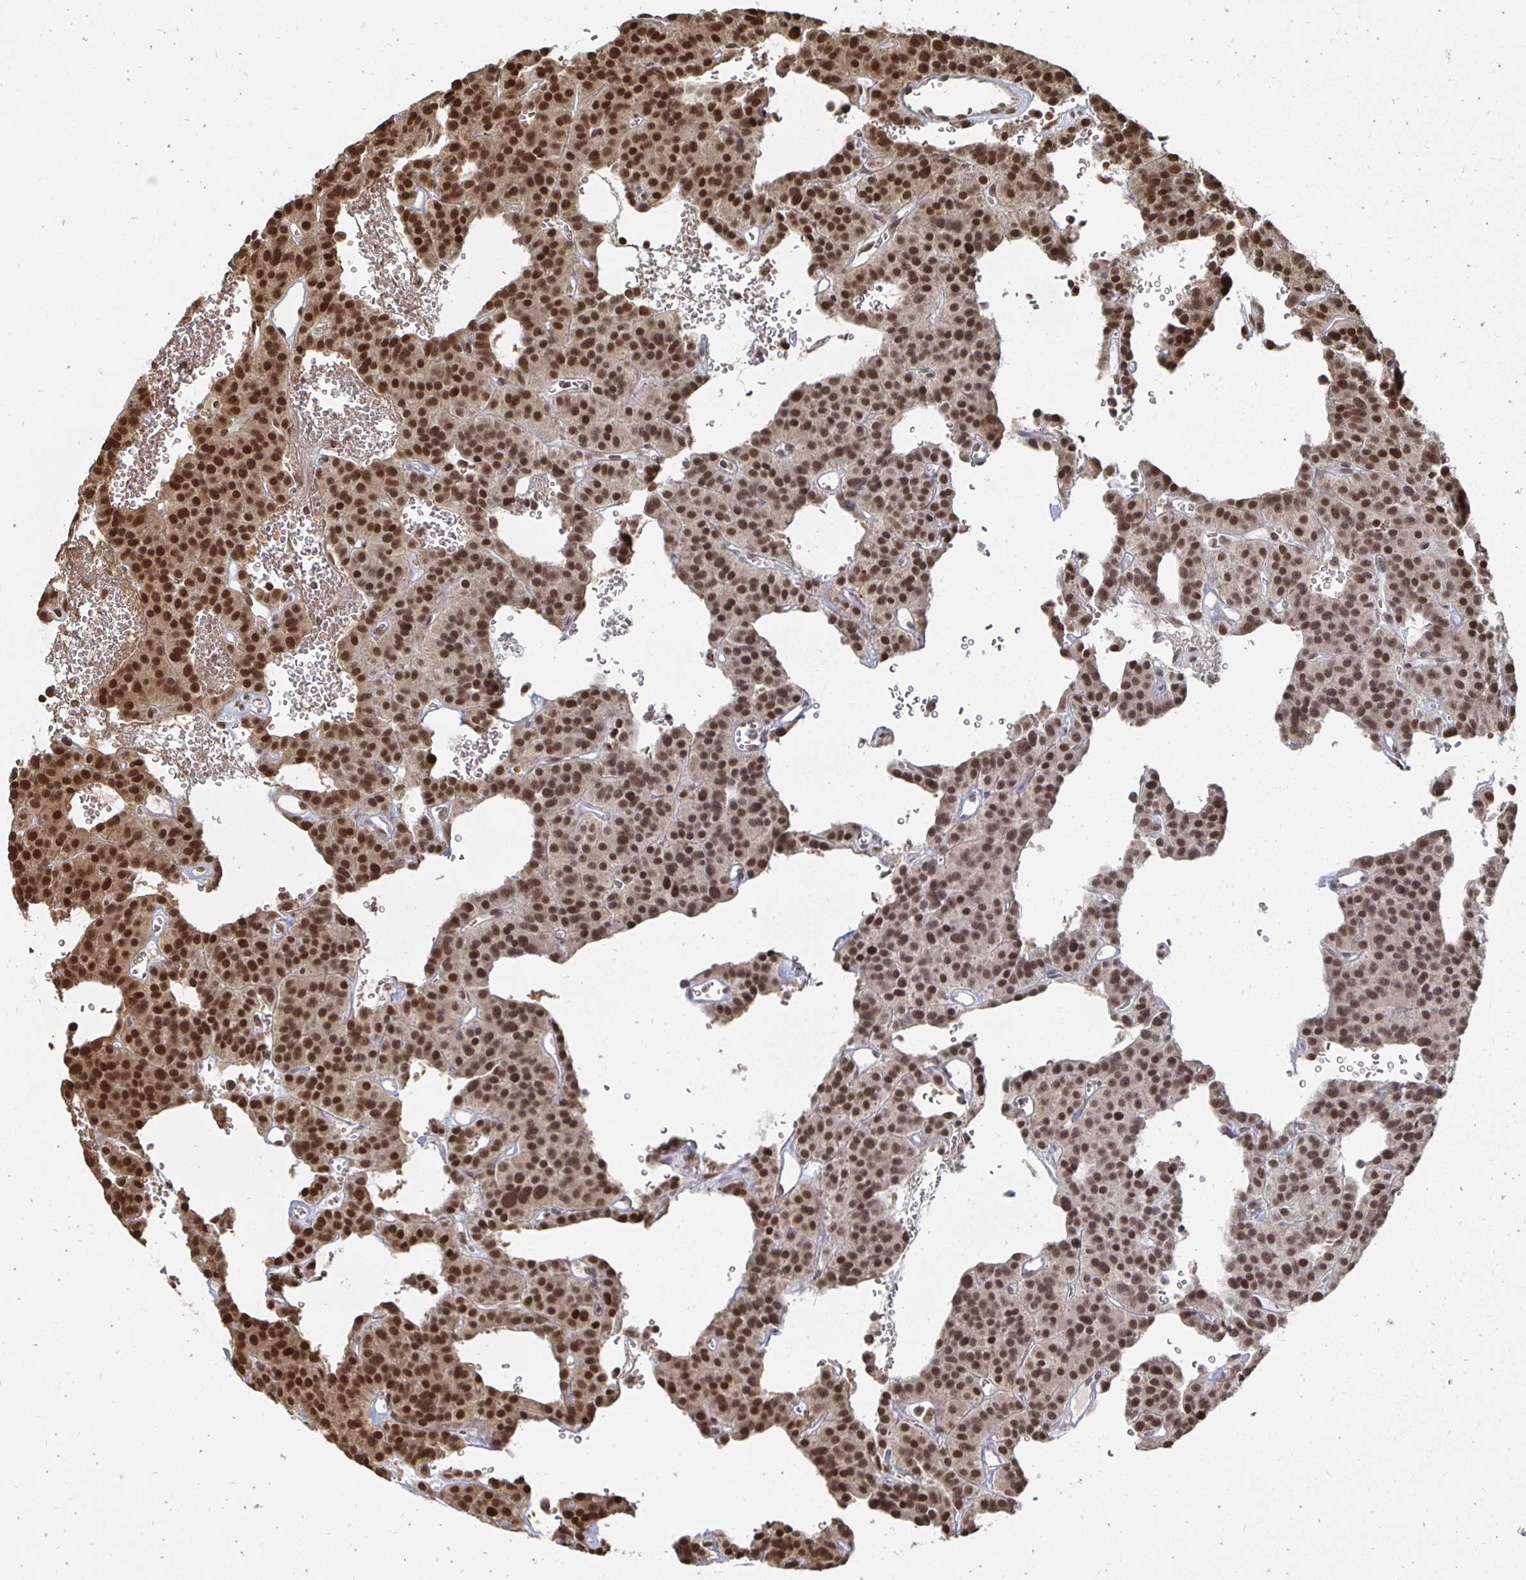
{"staining": {"intensity": "strong", "quantity": ">75%", "location": "nuclear"}, "tissue": "carcinoid", "cell_type": "Tumor cells", "image_type": "cancer", "snomed": [{"axis": "morphology", "description": "Carcinoid, malignant, NOS"}, {"axis": "topography", "description": "Lung"}], "caption": "Protein expression analysis of malignant carcinoid demonstrates strong nuclear expression in approximately >75% of tumor cells. (DAB (3,3'-diaminobenzidine) IHC with brightfield microscopy, high magnification).", "gene": "GTF3C6", "patient": {"sex": "female", "age": 71}}